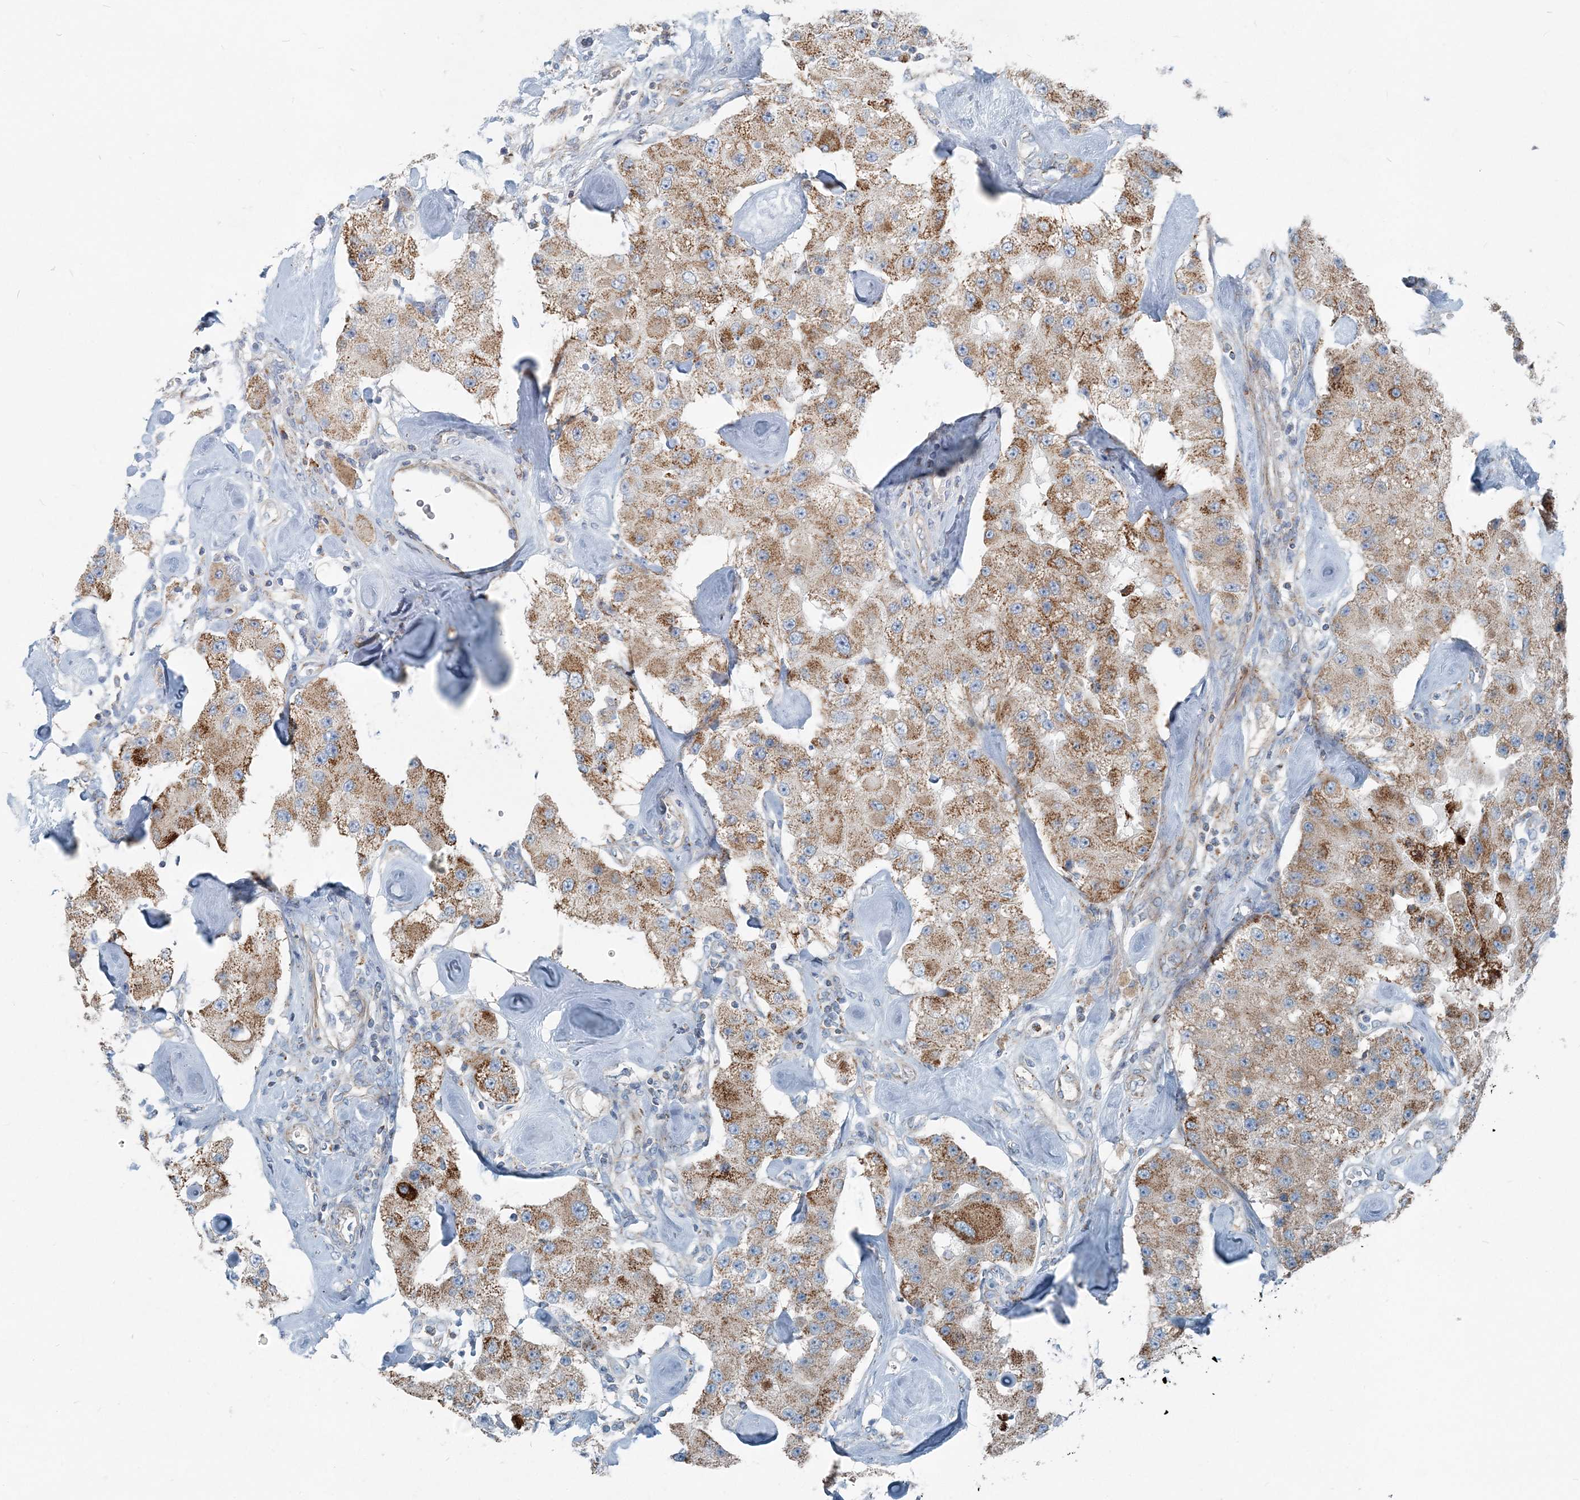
{"staining": {"intensity": "moderate", "quantity": ">75%", "location": "cytoplasmic/membranous"}, "tissue": "carcinoid", "cell_type": "Tumor cells", "image_type": "cancer", "snomed": [{"axis": "morphology", "description": "Carcinoid, malignant, NOS"}, {"axis": "topography", "description": "Pancreas"}], "caption": "Carcinoid (malignant) tissue exhibits moderate cytoplasmic/membranous positivity in approximately >75% of tumor cells, visualized by immunohistochemistry.", "gene": "INTU", "patient": {"sex": "male", "age": 41}}